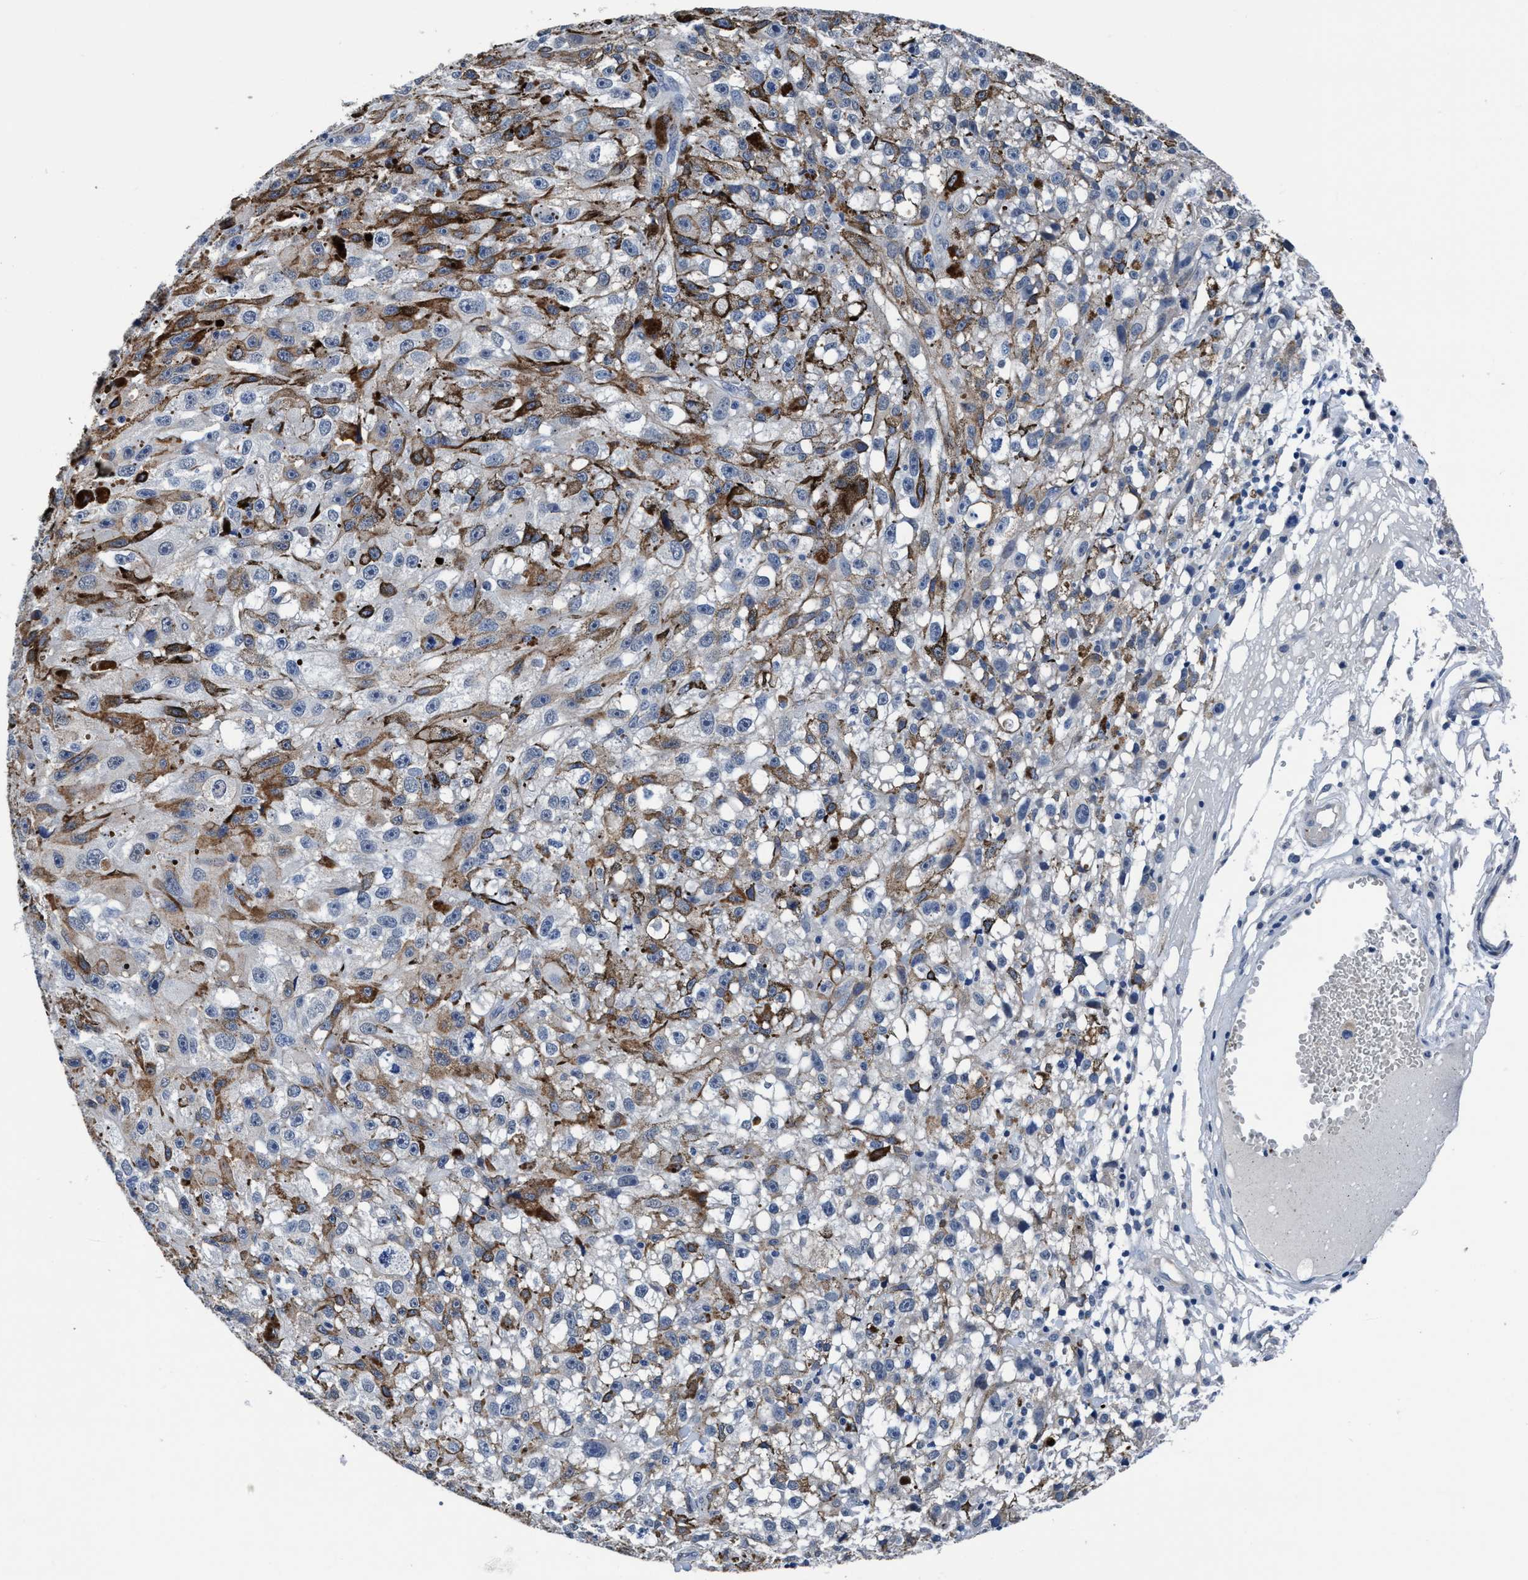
{"staining": {"intensity": "weak", "quantity": "25%-75%", "location": "cytoplasmic/membranous"}, "tissue": "melanoma", "cell_type": "Tumor cells", "image_type": "cancer", "snomed": [{"axis": "morphology", "description": "Malignant melanoma, NOS"}, {"axis": "topography", "description": "Skin"}], "caption": "Malignant melanoma stained with a protein marker displays weak staining in tumor cells.", "gene": "TMEM94", "patient": {"sex": "female", "age": 104}}